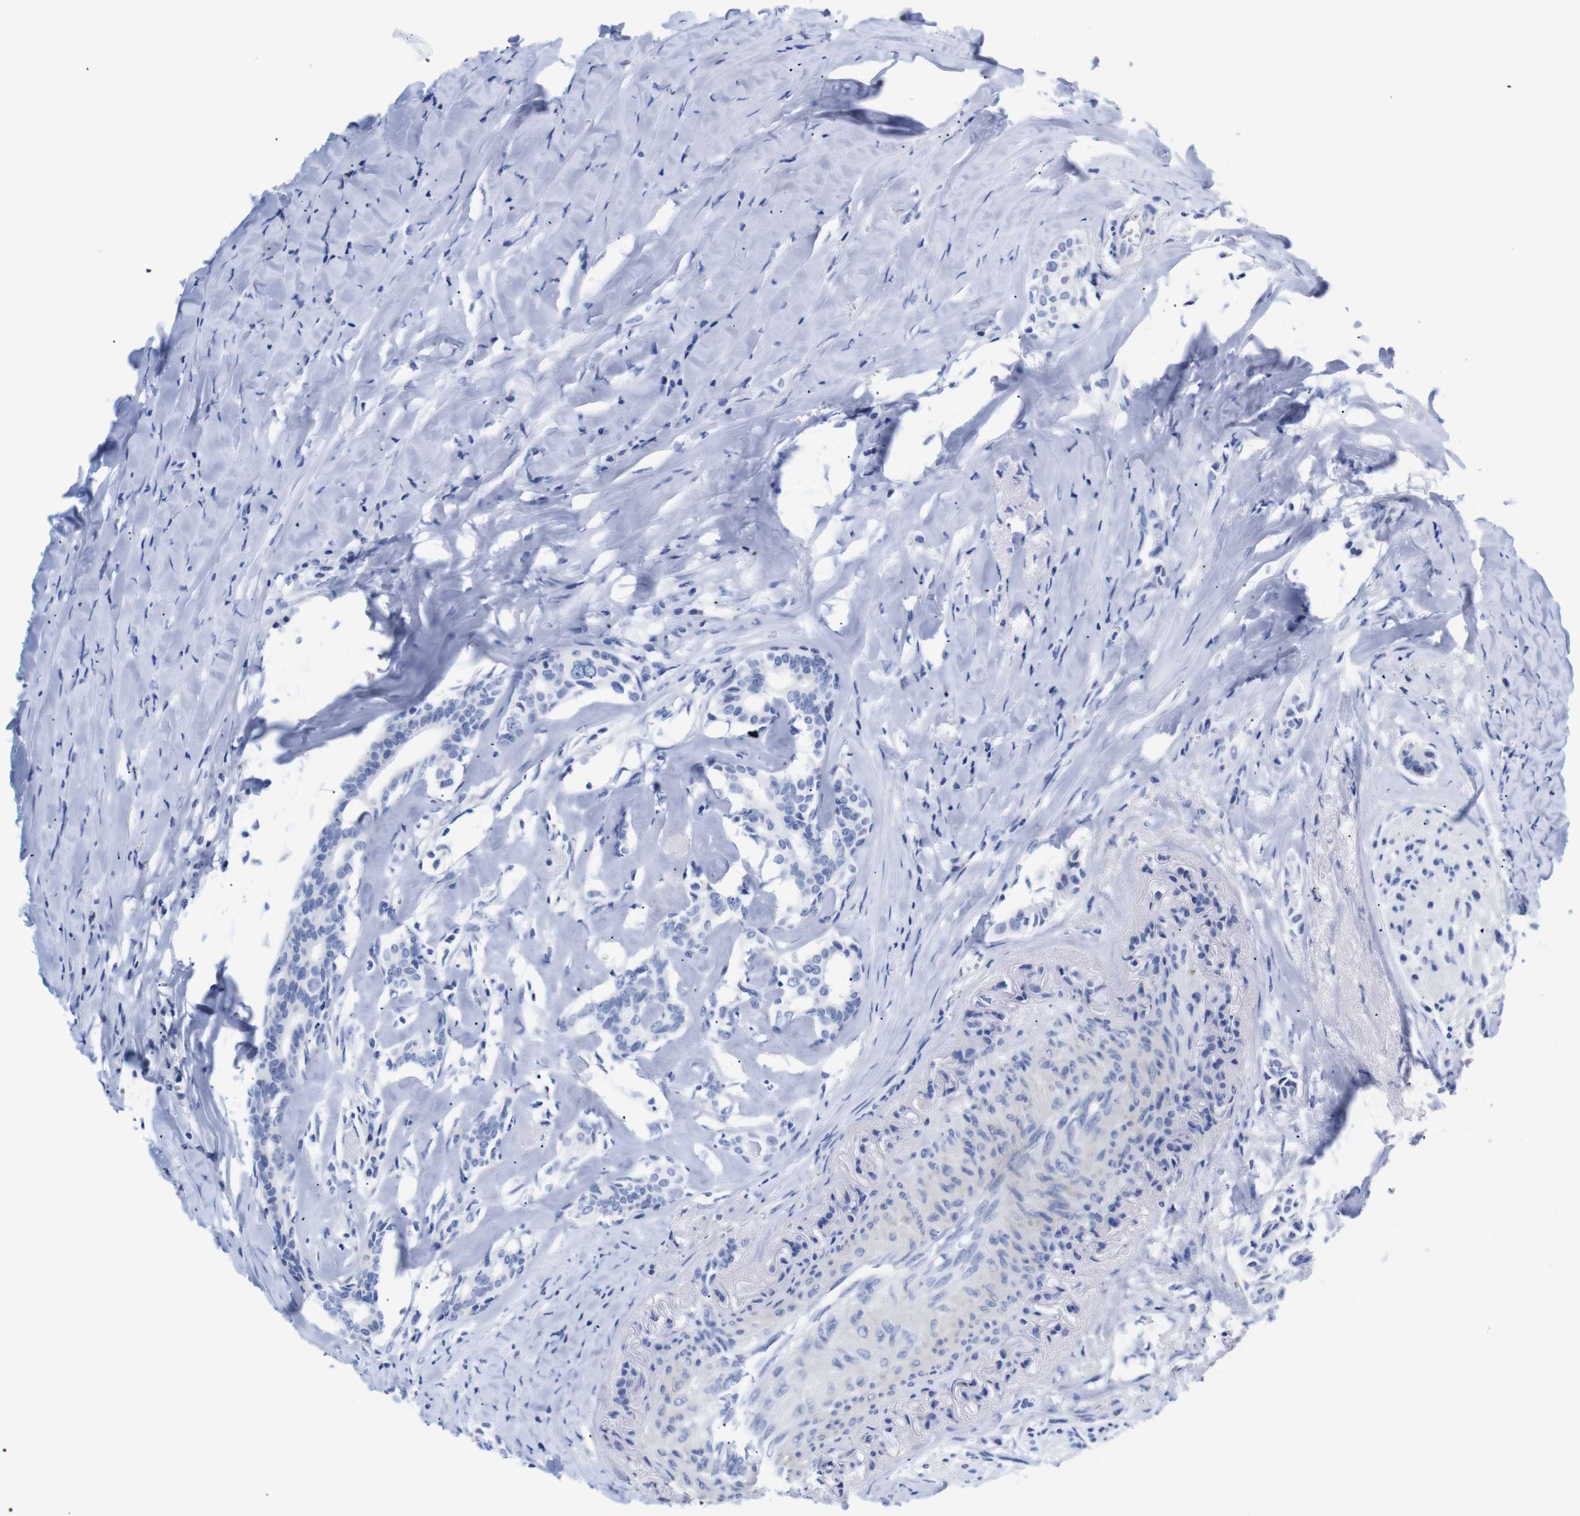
{"staining": {"intensity": "negative", "quantity": "none", "location": "none"}, "tissue": "head and neck cancer", "cell_type": "Tumor cells", "image_type": "cancer", "snomed": [{"axis": "morphology", "description": "Adenocarcinoma, NOS"}, {"axis": "topography", "description": "Salivary gland"}, {"axis": "topography", "description": "Head-Neck"}], "caption": "IHC of head and neck cancer (adenocarcinoma) reveals no staining in tumor cells.", "gene": "LRRC55", "patient": {"sex": "female", "age": 59}}